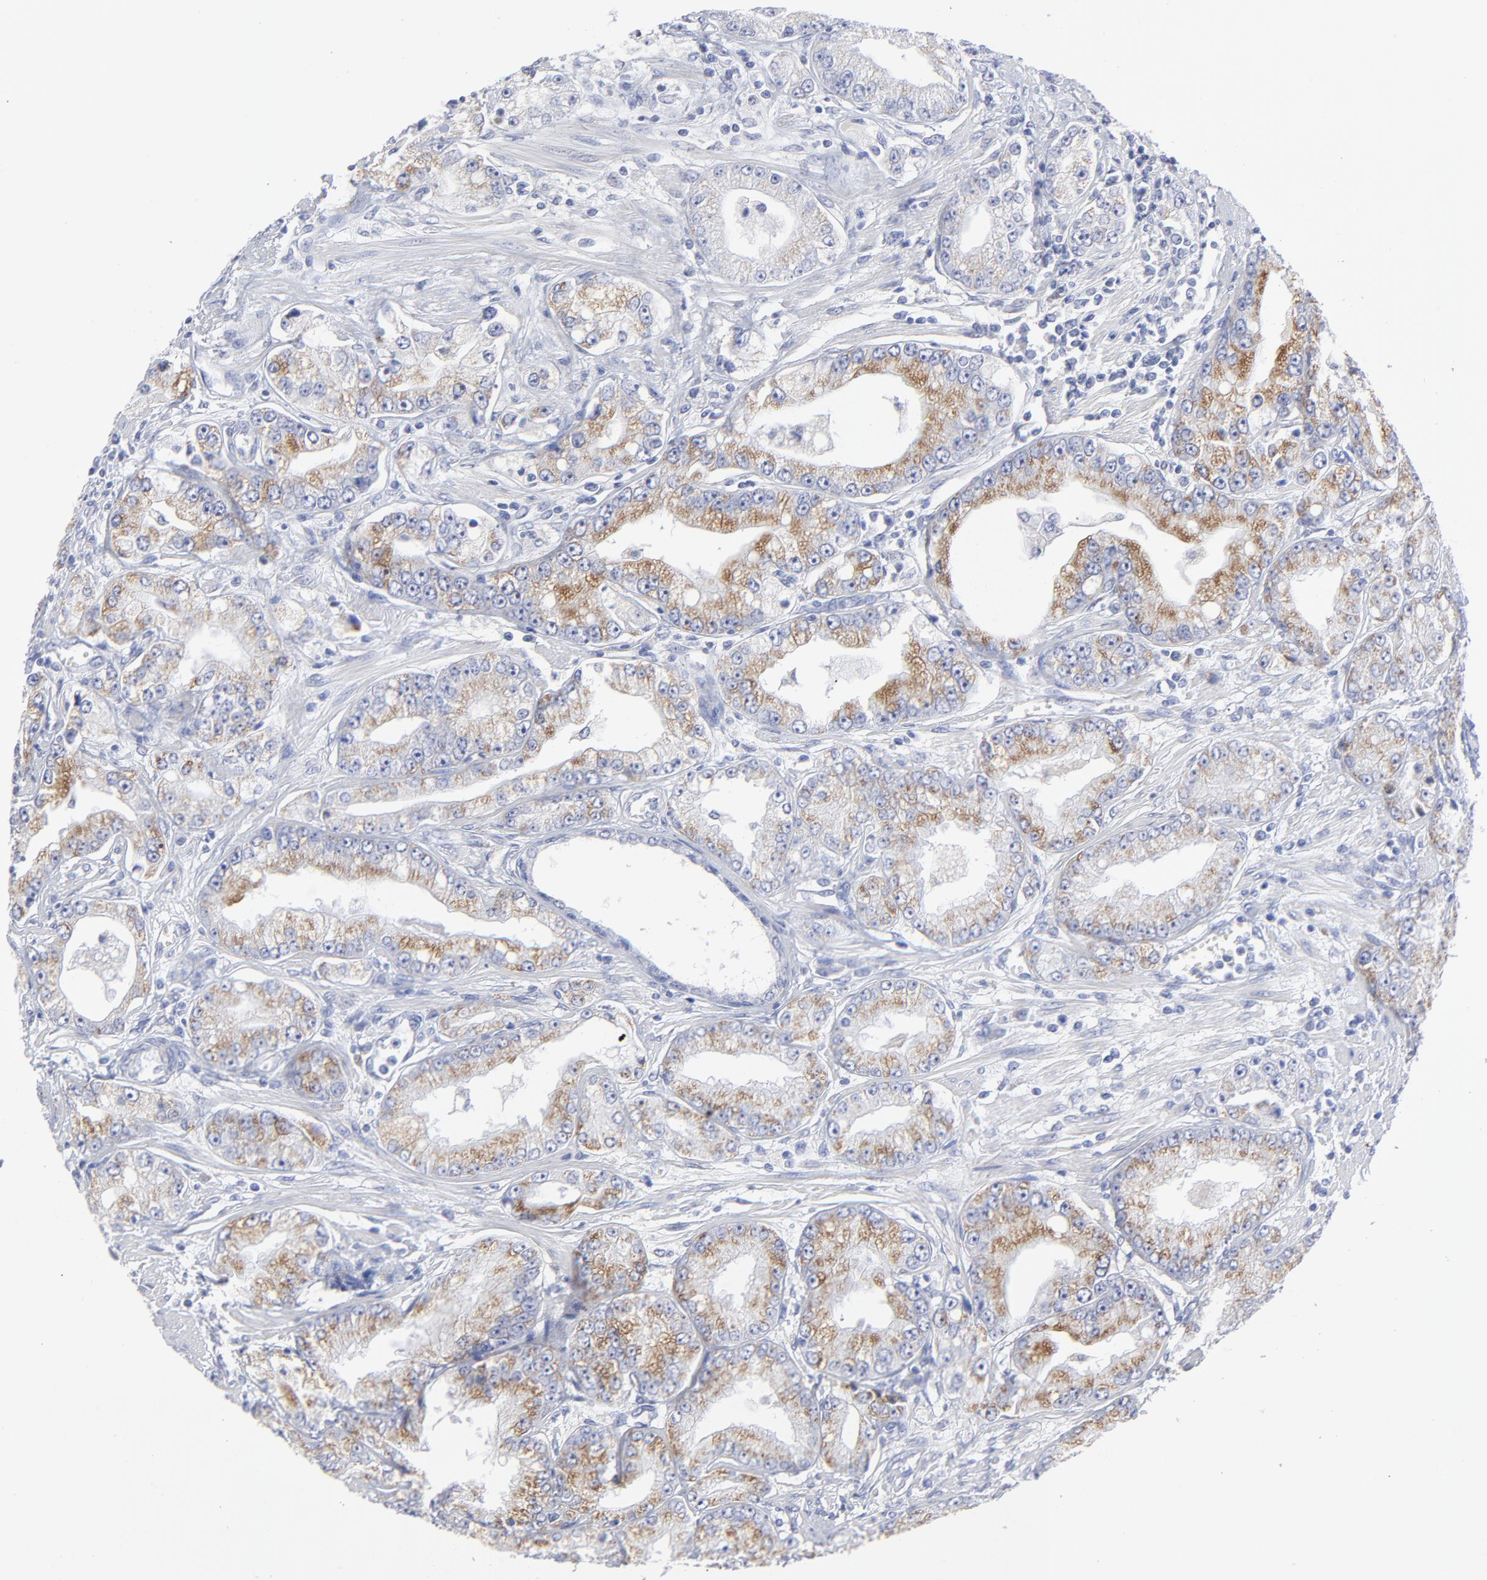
{"staining": {"intensity": "moderate", "quantity": "25%-75%", "location": "cytoplasmic/membranous"}, "tissue": "prostate cancer", "cell_type": "Tumor cells", "image_type": "cancer", "snomed": [{"axis": "morphology", "description": "Adenocarcinoma, Medium grade"}, {"axis": "topography", "description": "Prostate"}], "caption": "Adenocarcinoma (medium-grade) (prostate) tissue exhibits moderate cytoplasmic/membranous staining in about 25%-75% of tumor cells", "gene": "DUSP9", "patient": {"sex": "male", "age": 72}}